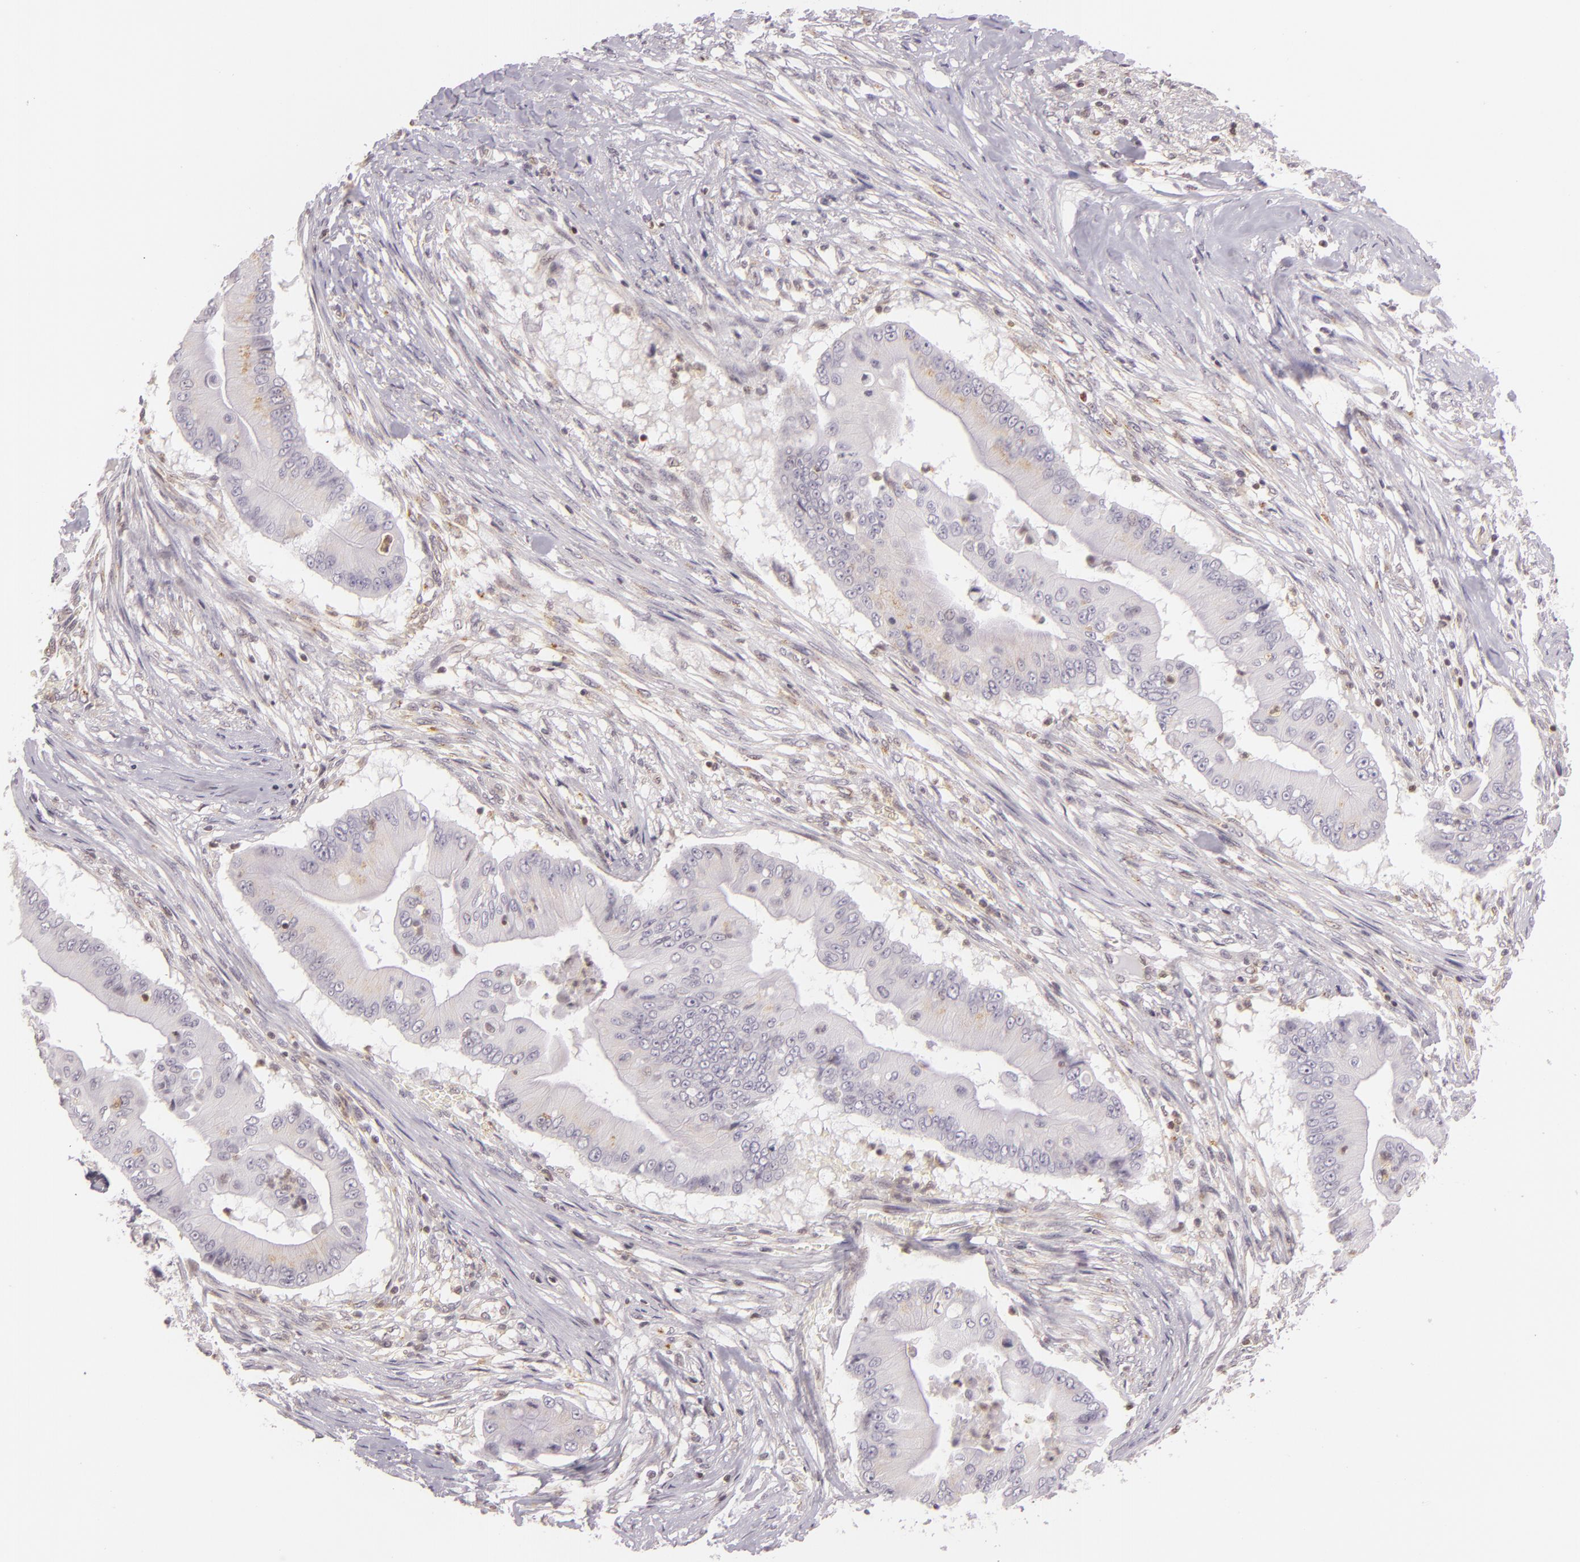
{"staining": {"intensity": "weak", "quantity": "<25%", "location": "cytoplasmic/membranous"}, "tissue": "pancreatic cancer", "cell_type": "Tumor cells", "image_type": "cancer", "snomed": [{"axis": "morphology", "description": "Adenocarcinoma, NOS"}, {"axis": "topography", "description": "Pancreas"}], "caption": "This micrograph is of pancreatic adenocarcinoma stained with immunohistochemistry (IHC) to label a protein in brown with the nuclei are counter-stained blue. There is no positivity in tumor cells.", "gene": "IMPDH1", "patient": {"sex": "female", "age": 70}}